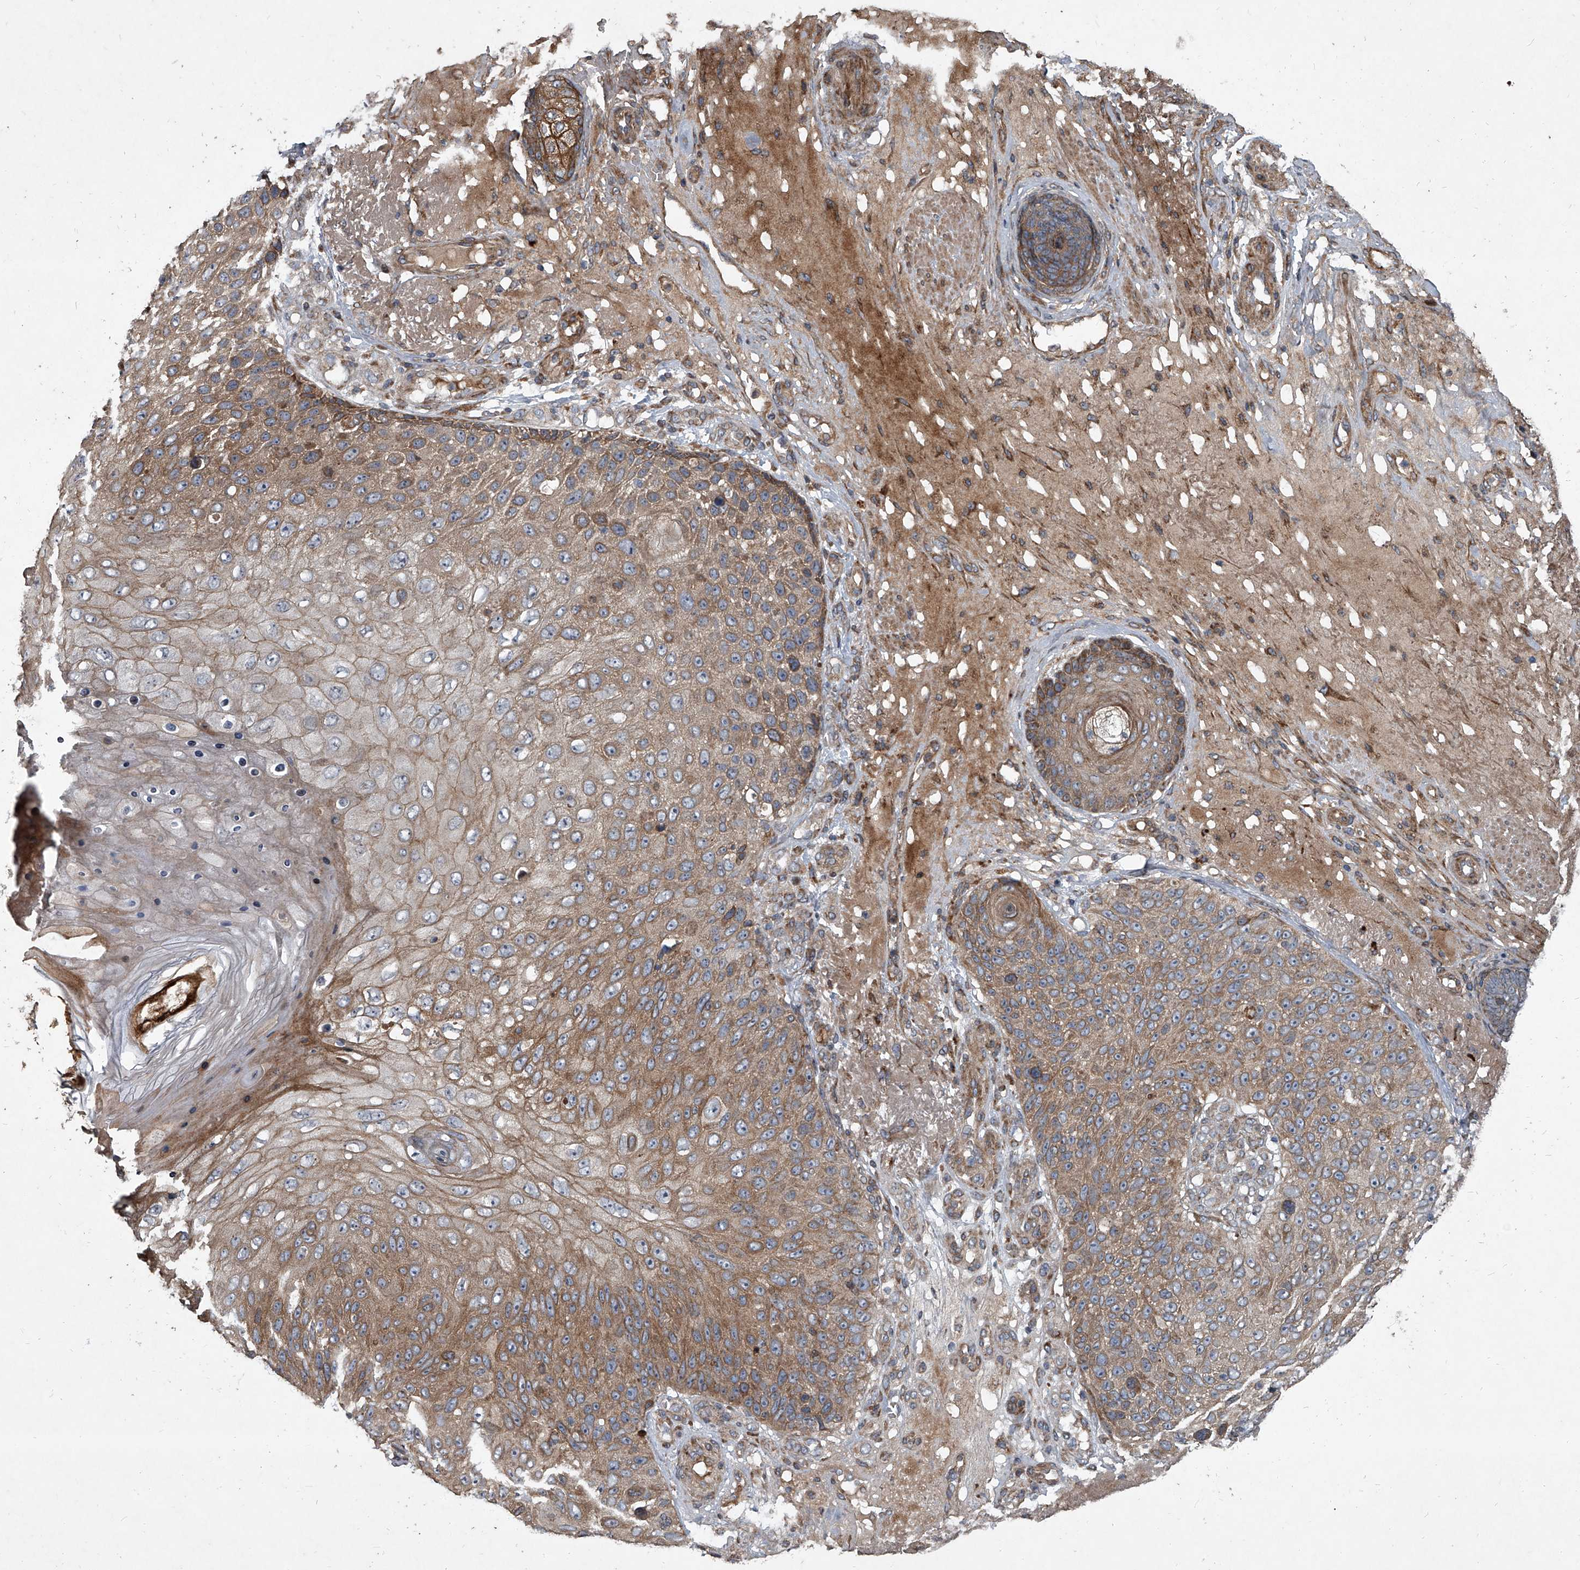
{"staining": {"intensity": "moderate", "quantity": ">75%", "location": "cytoplasmic/membranous"}, "tissue": "skin cancer", "cell_type": "Tumor cells", "image_type": "cancer", "snomed": [{"axis": "morphology", "description": "Squamous cell carcinoma, NOS"}, {"axis": "topography", "description": "Skin"}], "caption": "Protein expression by IHC displays moderate cytoplasmic/membranous expression in approximately >75% of tumor cells in skin cancer.", "gene": "EVA1C", "patient": {"sex": "female", "age": 88}}